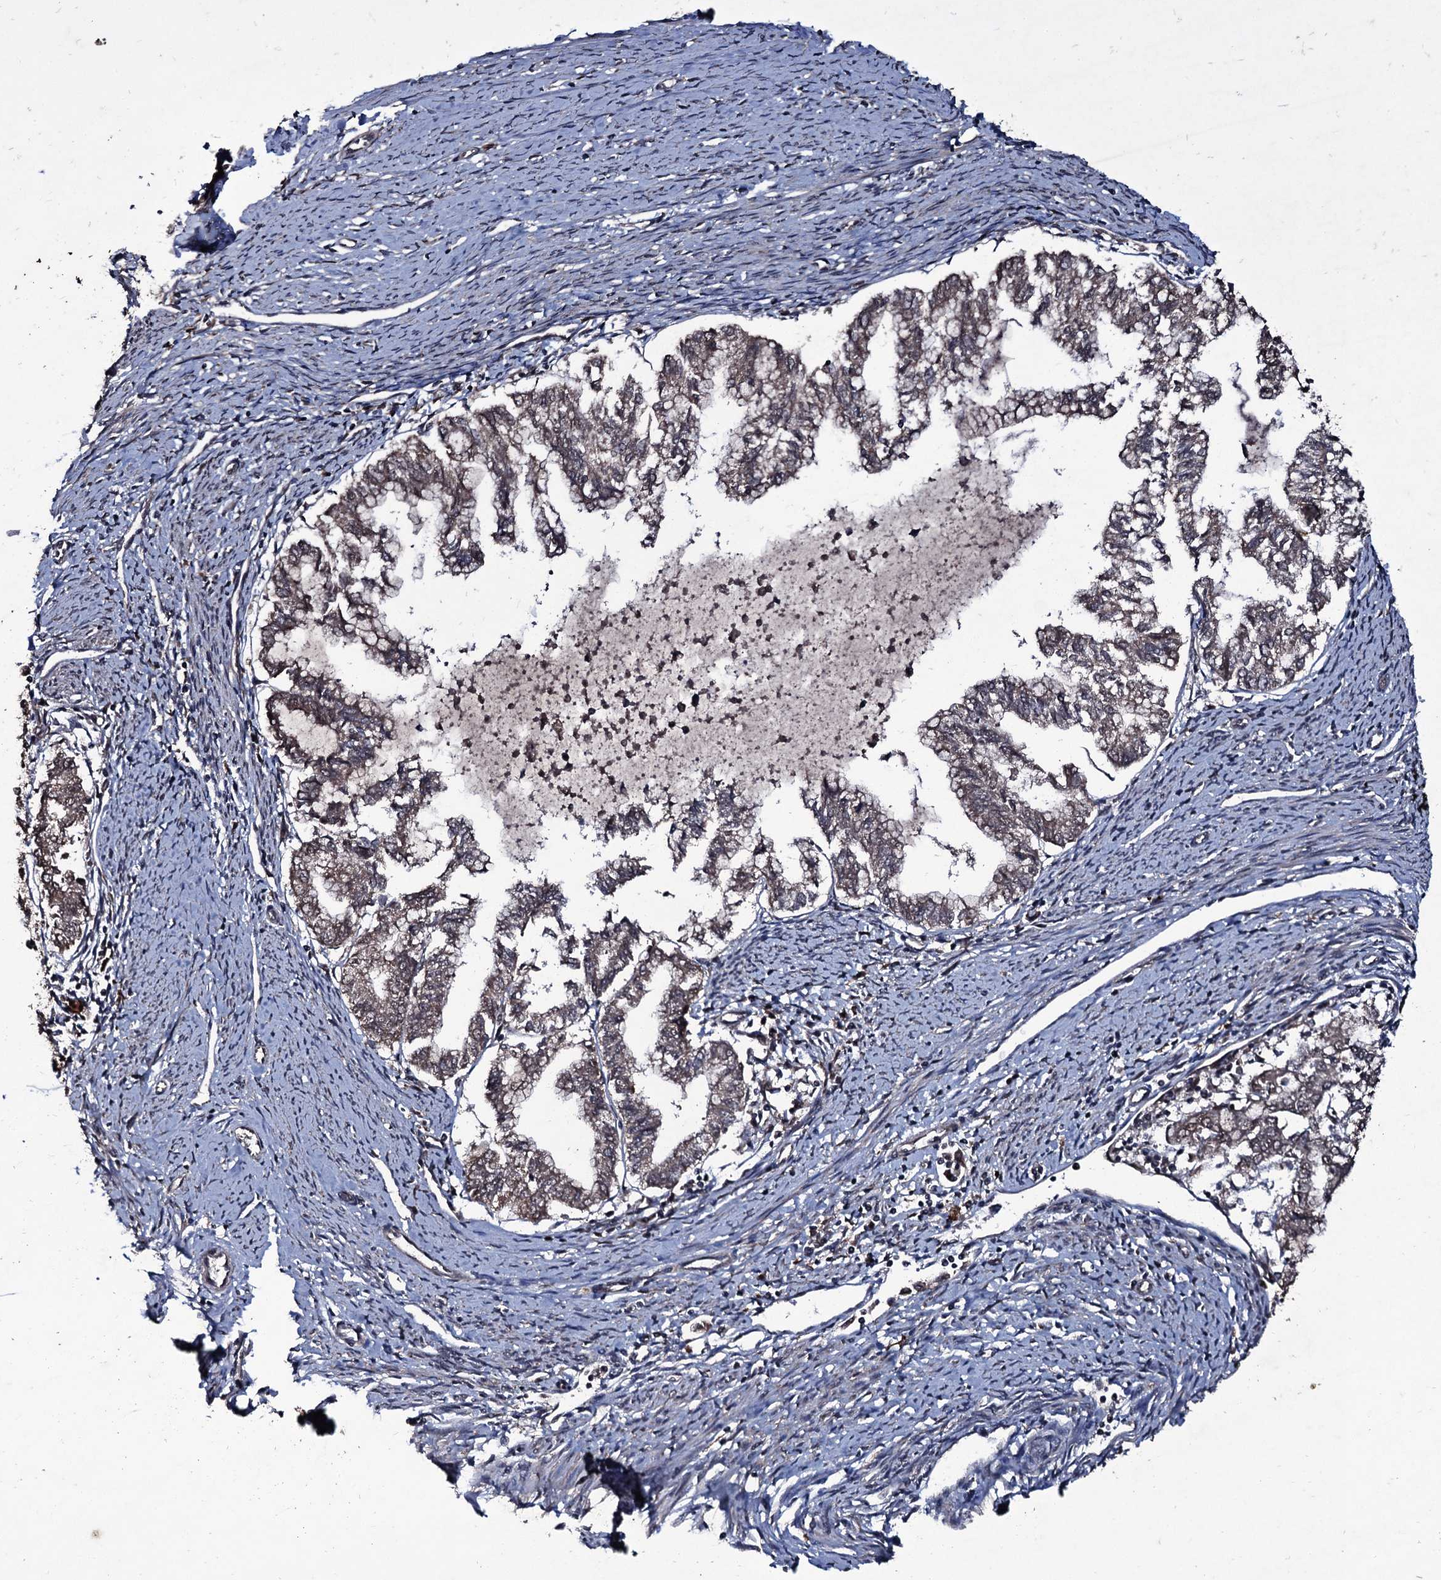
{"staining": {"intensity": "weak", "quantity": ">75%", "location": "cytoplasmic/membranous"}, "tissue": "endometrial cancer", "cell_type": "Tumor cells", "image_type": "cancer", "snomed": [{"axis": "morphology", "description": "Adenocarcinoma, NOS"}, {"axis": "topography", "description": "Endometrium"}], "caption": "Tumor cells reveal low levels of weak cytoplasmic/membranous positivity in about >75% of cells in human endometrial adenocarcinoma.", "gene": "MRPS31", "patient": {"sex": "female", "age": 79}}